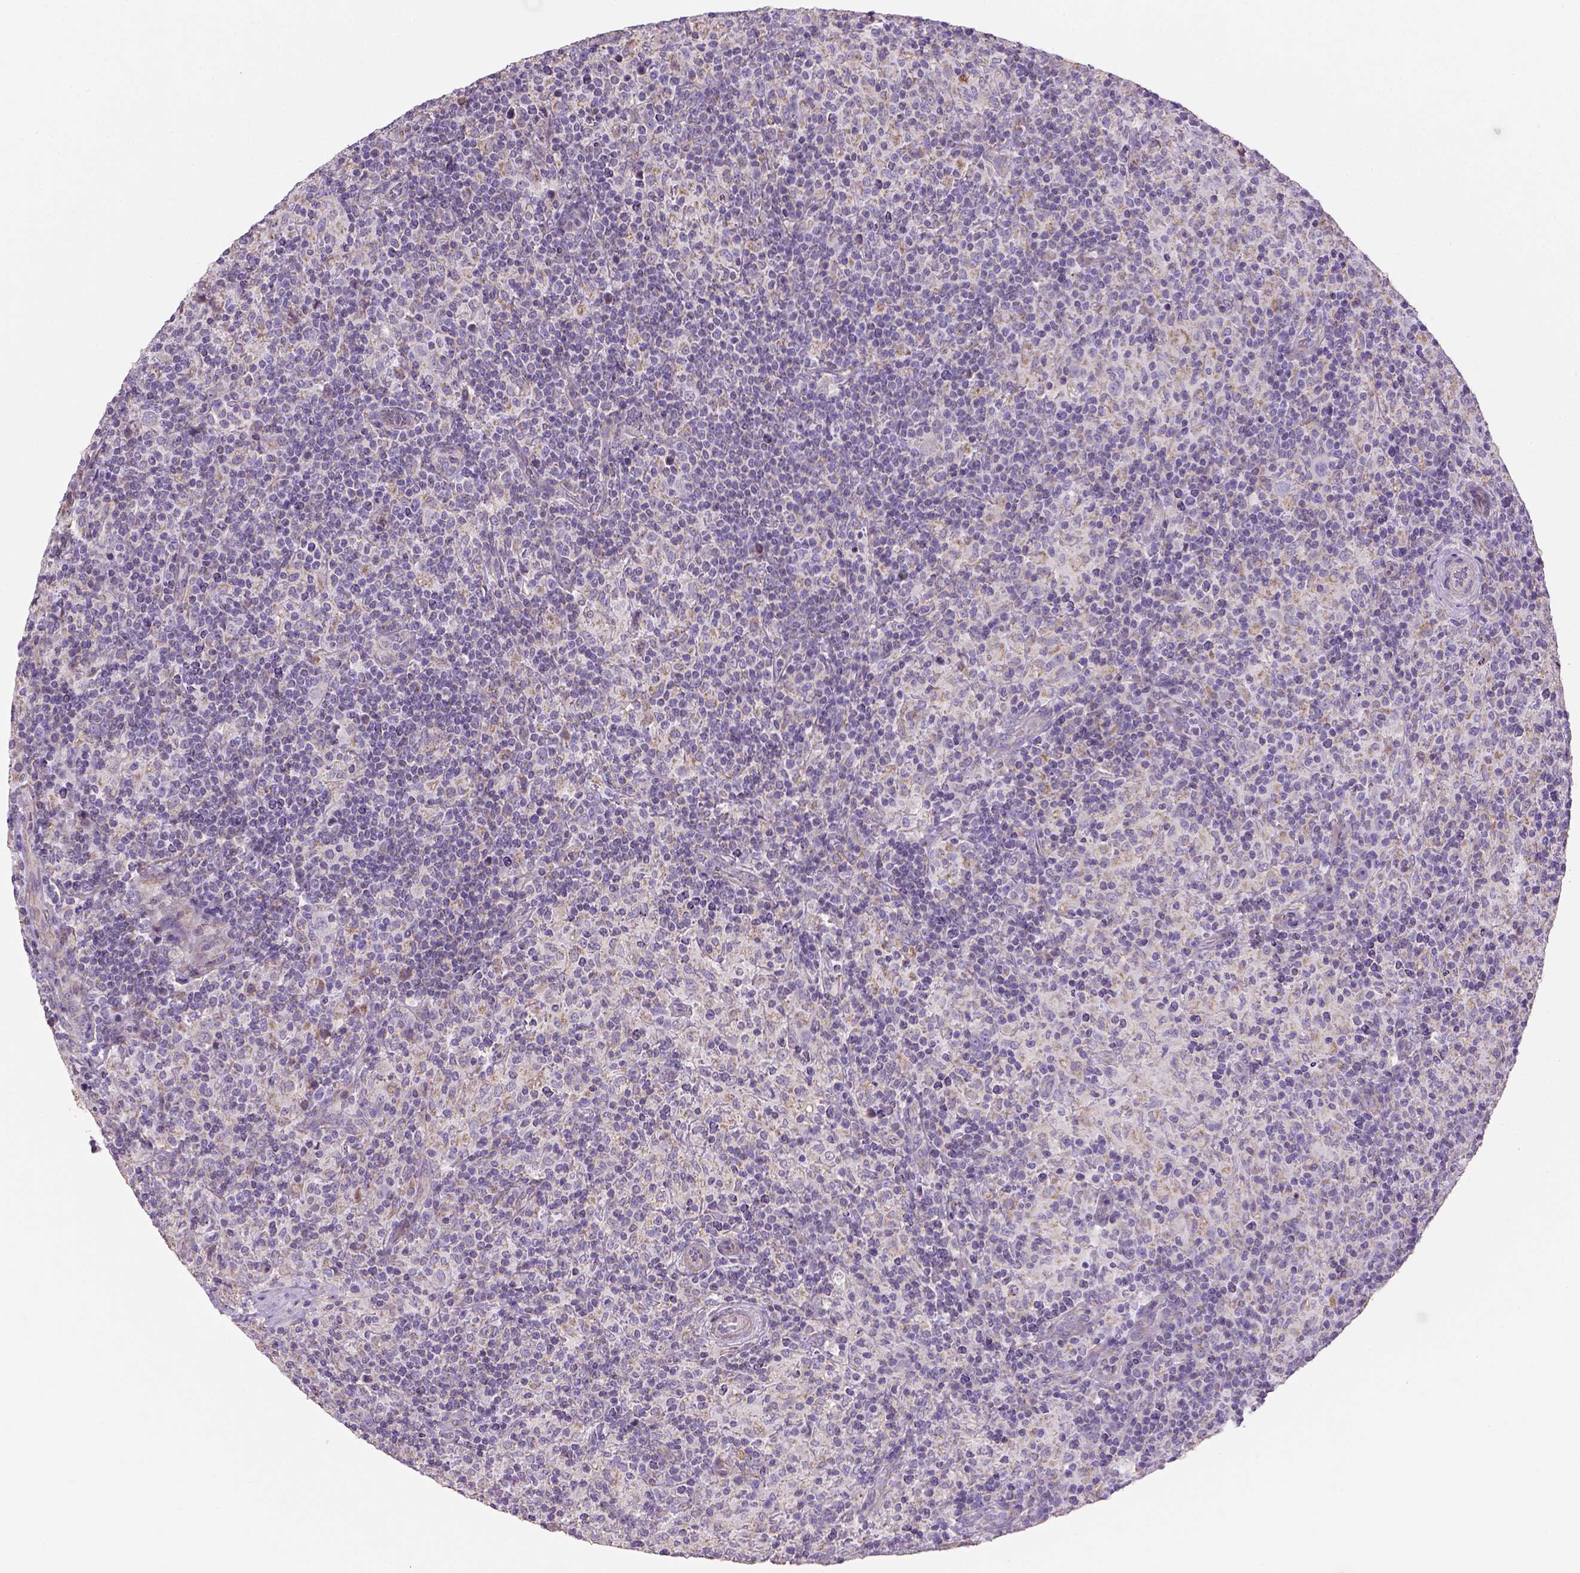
{"staining": {"intensity": "negative", "quantity": "none", "location": "none"}, "tissue": "lymphoma", "cell_type": "Tumor cells", "image_type": "cancer", "snomed": [{"axis": "morphology", "description": "Hodgkin's disease, NOS"}, {"axis": "topography", "description": "Lymph node"}], "caption": "This is an immunohistochemistry (IHC) histopathology image of lymphoma. There is no expression in tumor cells.", "gene": "HTRA1", "patient": {"sex": "male", "age": 70}}